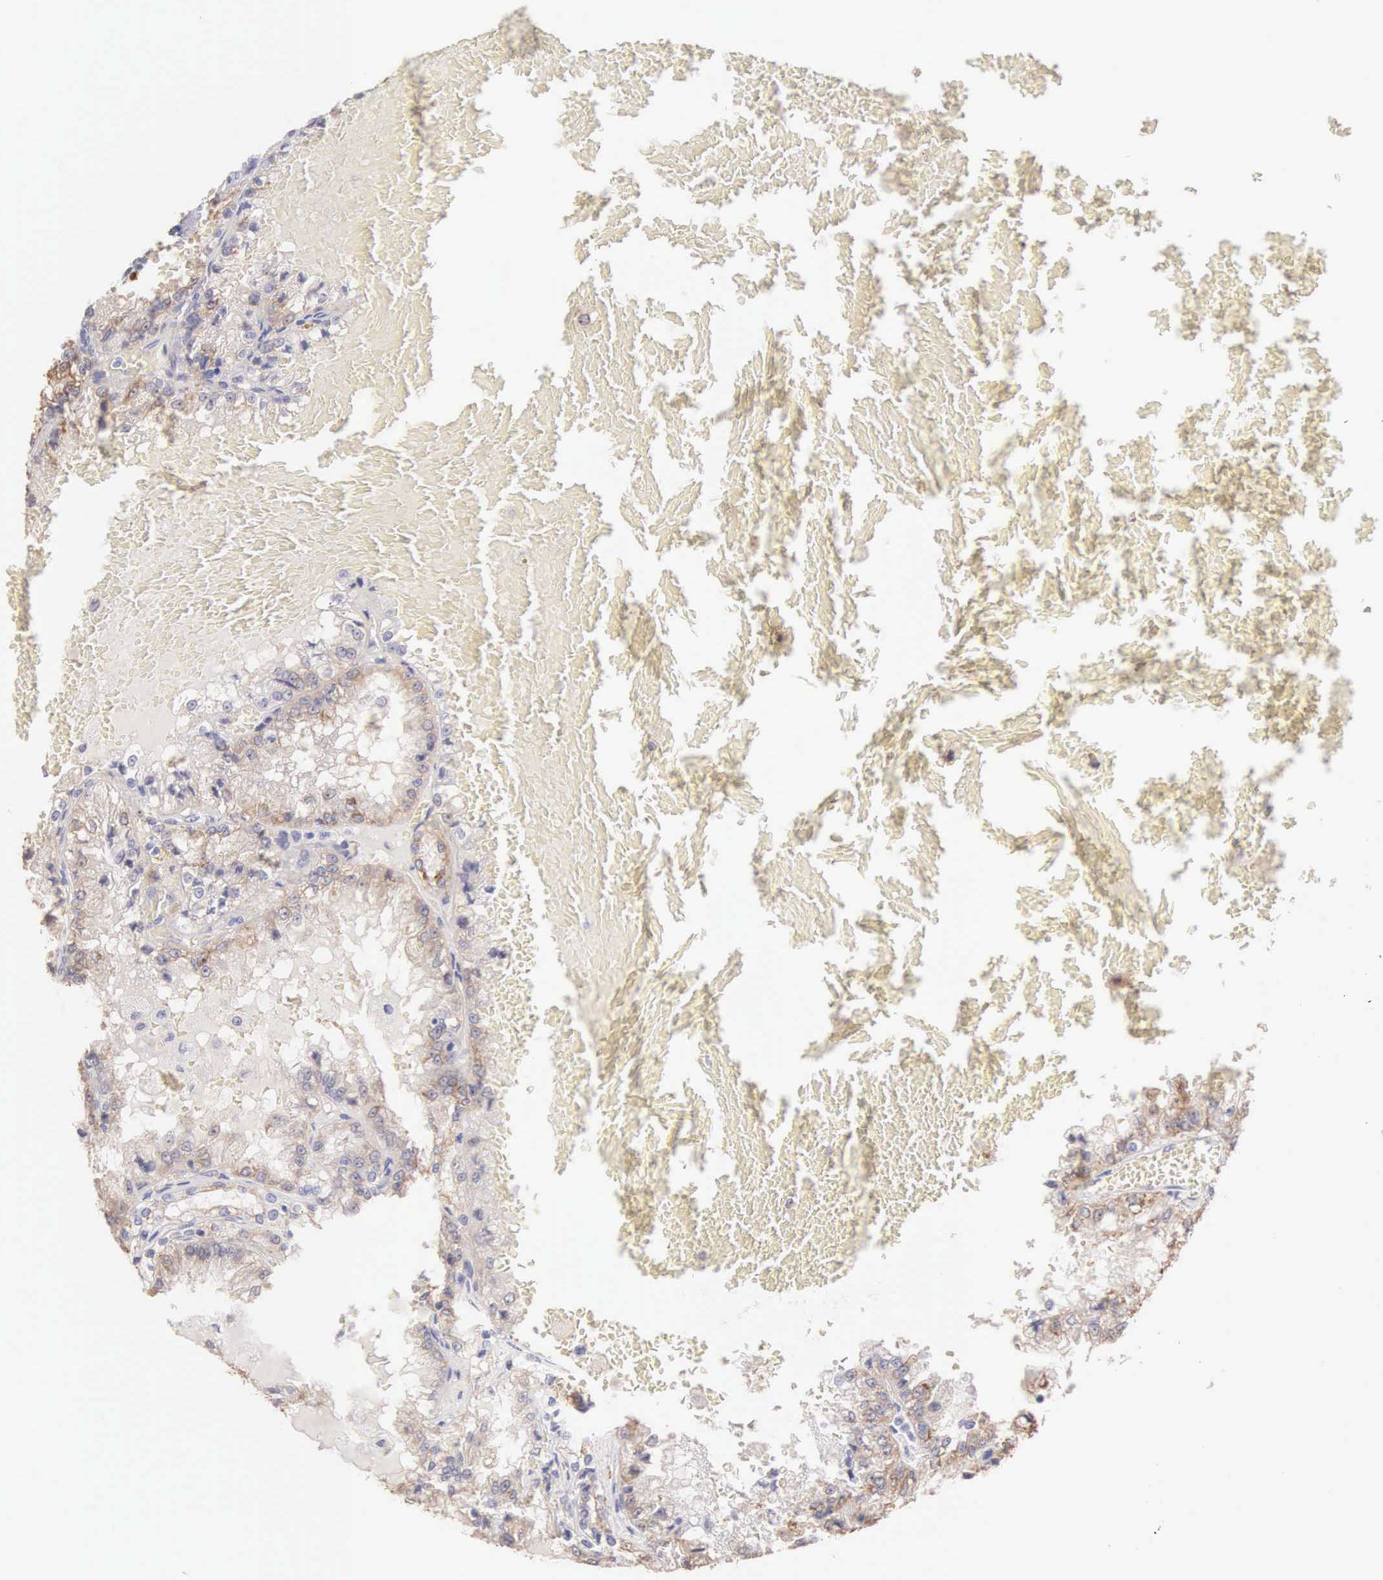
{"staining": {"intensity": "weak", "quantity": "<25%", "location": "cytoplasmic/membranous"}, "tissue": "renal cancer", "cell_type": "Tumor cells", "image_type": "cancer", "snomed": [{"axis": "morphology", "description": "Adenocarcinoma, NOS"}, {"axis": "topography", "description": "Kidney"}], "caption": "Immunohistochemical staining of renal cancer exhibits no significant staining in tumor cells. (Stains: DAB IHC with hematoxylin counter stain, Microscopy: brightfield microscopy at high magnification).", "gene": "PIR", "patient": {"sex": "female", "age": 56}}